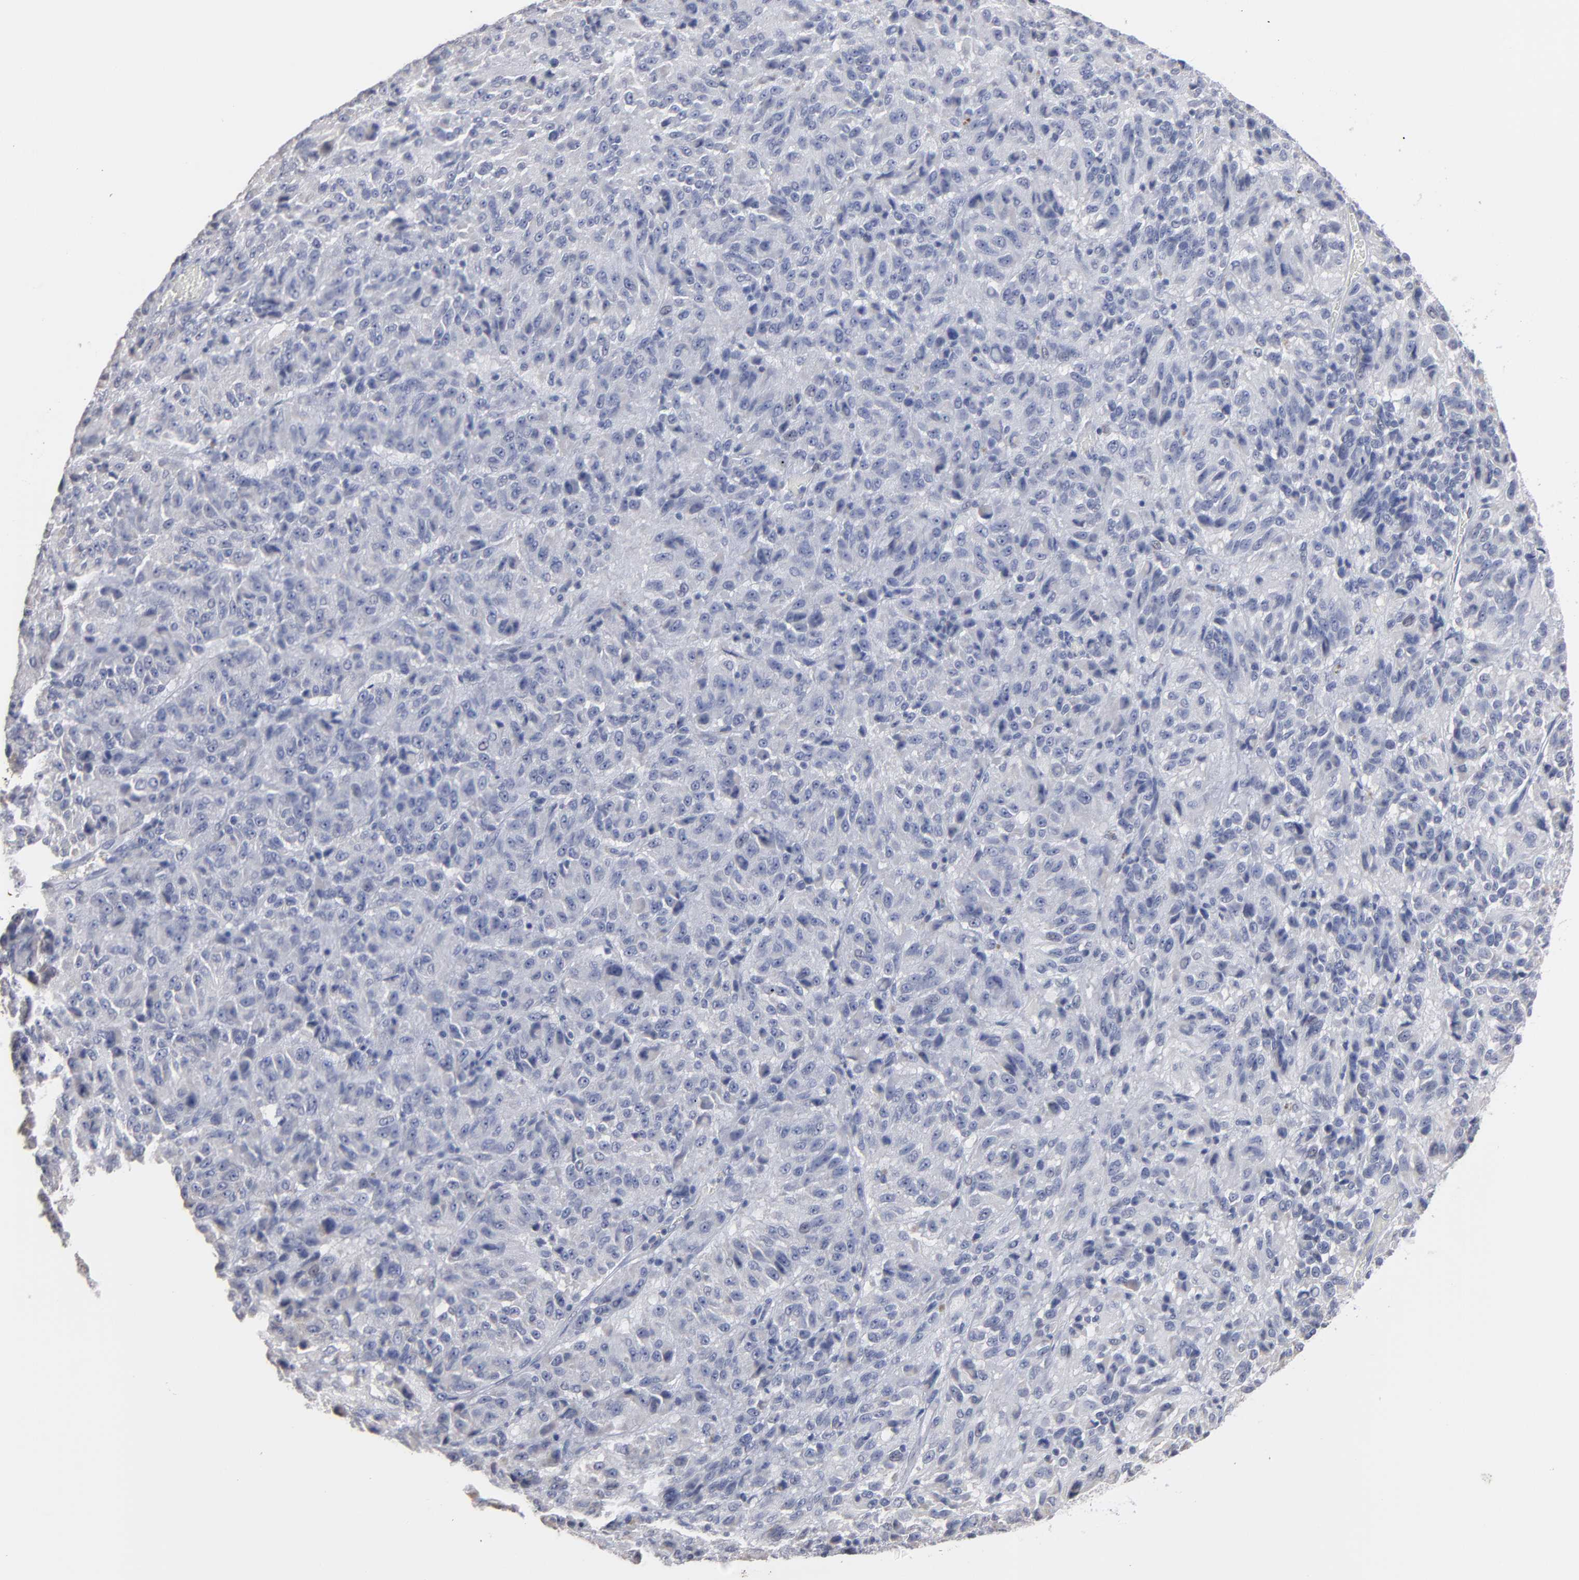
{"staining": {"intensity": "negative", "quantity": "none", "location": "none"}, "tissue": "melanoma", "cell_type": "Tumor cells", "image_type": "cancer", "snomed": [{"axis": "morphology", "description": "Malignant melanoma, Metastatic site"}, {"axis": "topography", "description": "Lung"}], "caption": "Malignant melanoma (metastatic site) was stained to show a protein in brown. There is no significant positivity in tumor cells.", "gene": "RPH3A", "patient": {"sex": "male", "age": 64}}